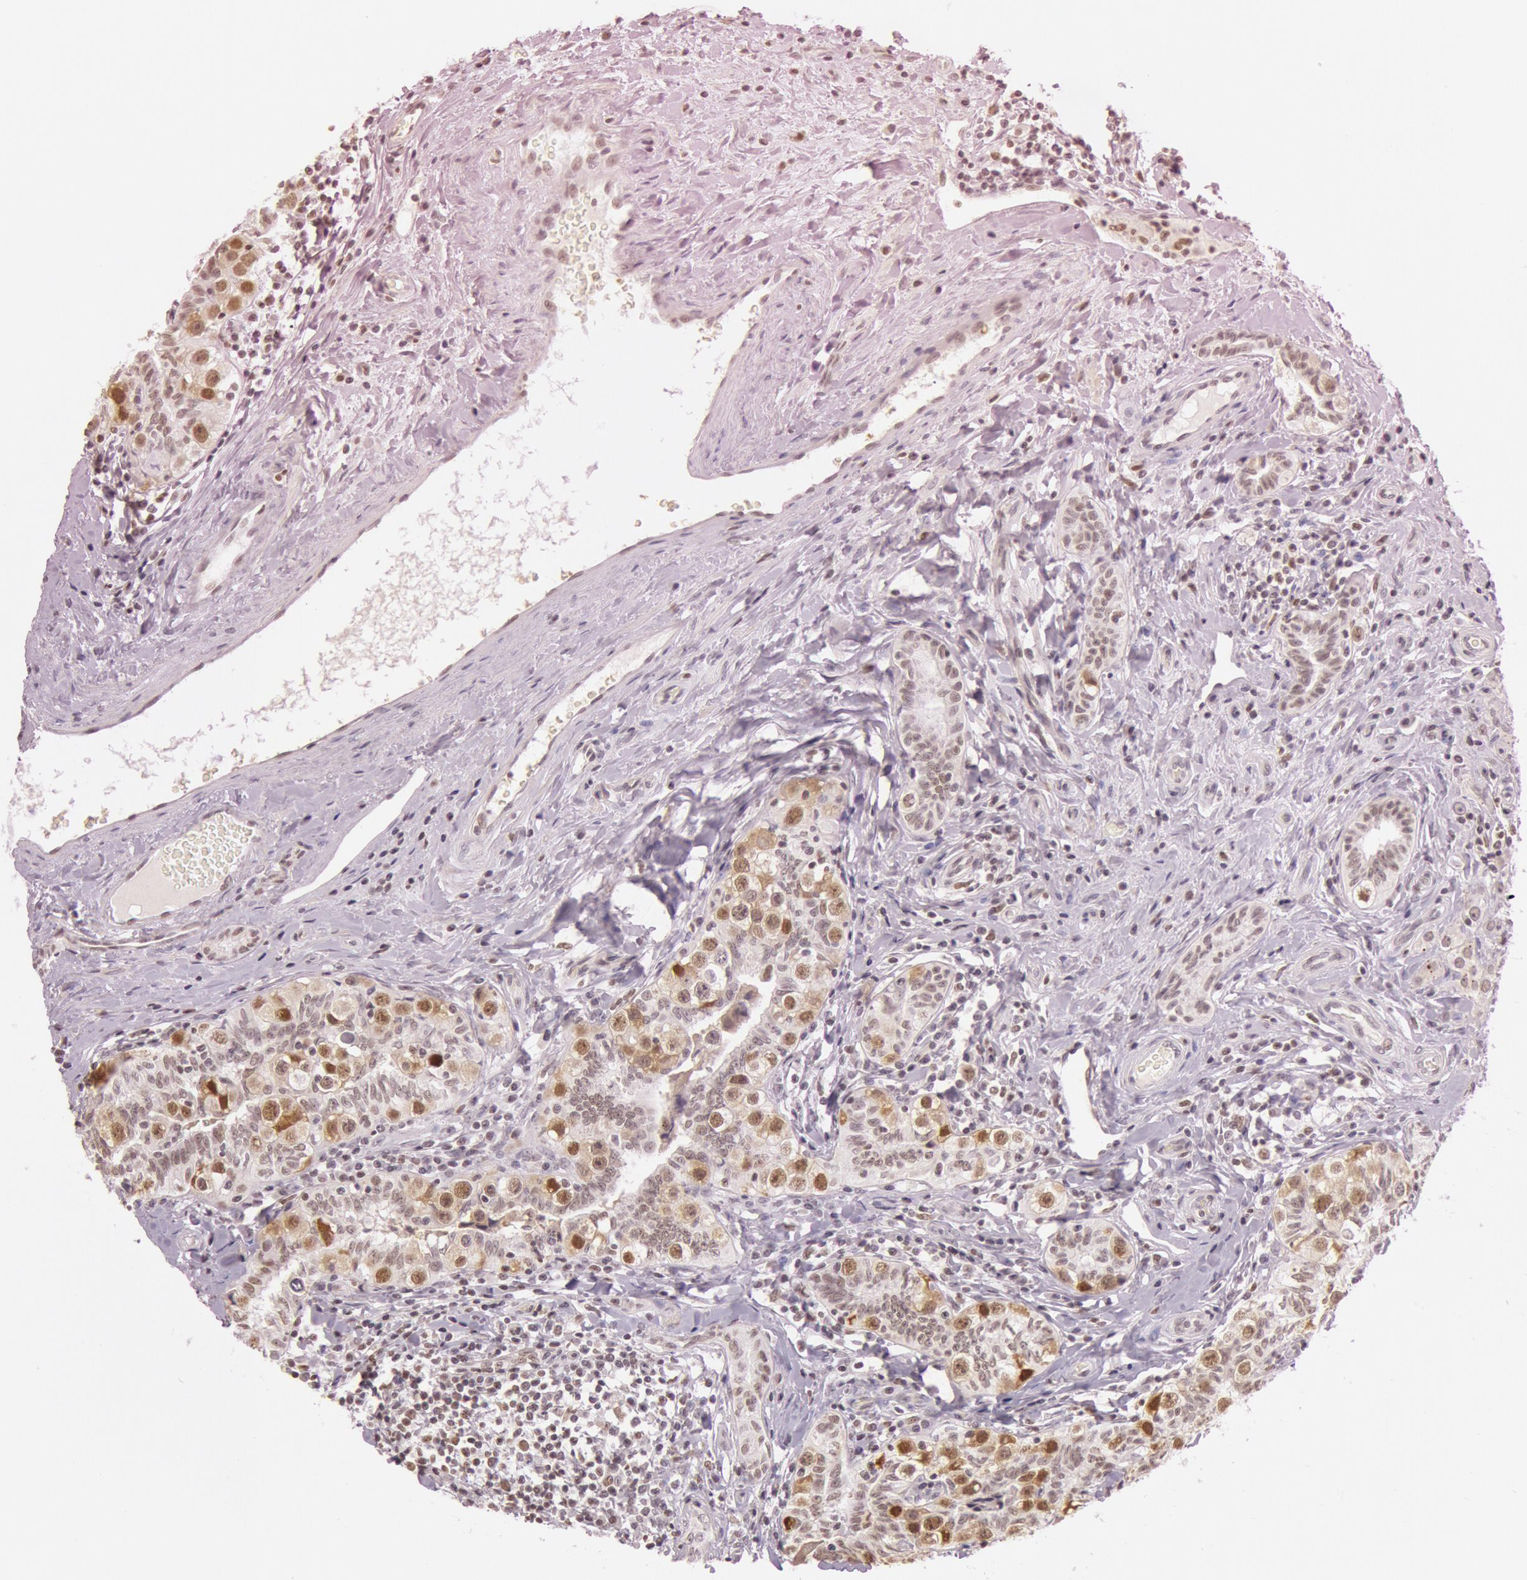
{"staining": {"intensity": "weak", "quantity": "25%-75%", "location": "nuclear"}, "tissue": "testis cancer", "cell_type": "Tumor cells", "image_type": "cancer", "snomed": [{"axis": "morphology", "description": "Seminoma, NOS"}, {"axis": "topography", "description": "Testis"}], "caption": "Protein staining displays weak nuclear staining in approximately 25%-75% of tumor cells in testis cancer (seminoma). The staining is performed using DAB brown chromogen to label protein expression. The nuclei are counter-stained blue using hematoxylin.", "gene": "TASL", "patient": {"sex": "male", "age": 32}}